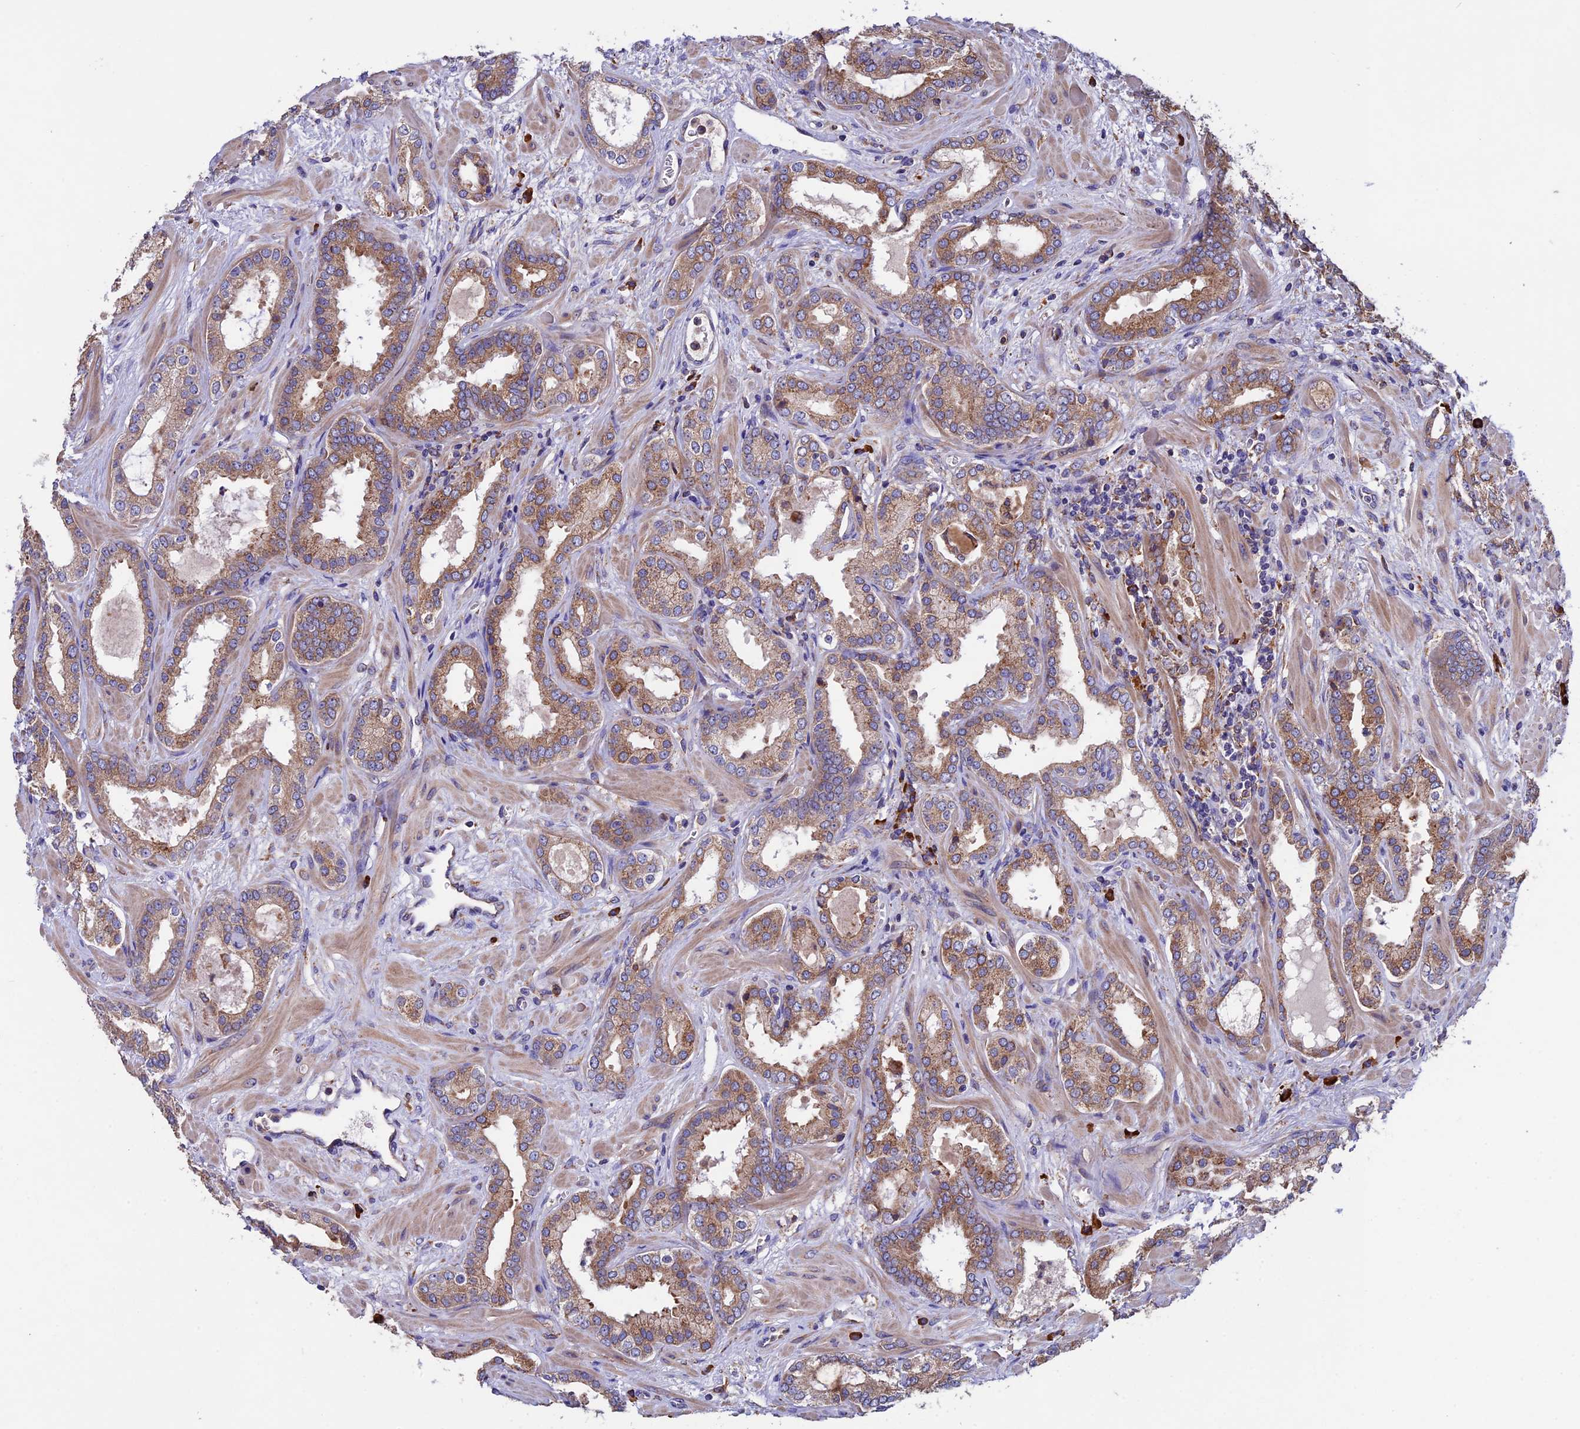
{"staining": {"intensity": "moderate", "quantity": ">75%", "location": "cytoplasmic/membranous"}, "tissue": "prostate cancer", "cell_type": "Tumor cells", "image_type": "cancer", "snomed": [{"axis": "morphology", "description": "Adenocarcinoma, High grade"}, {"axis": "topography", "description": "Prostate"}], "caption": "Moderate cytoplasmic/membranous protein positivity is appreciated in approximately >75% of tumor cells in adenocarcinoma (high-grade) (prostate). (IHC, brightfield microscopy, high magnification).", "gene": "BTBD3", "patient": {"sex": "male", "age": 64}}